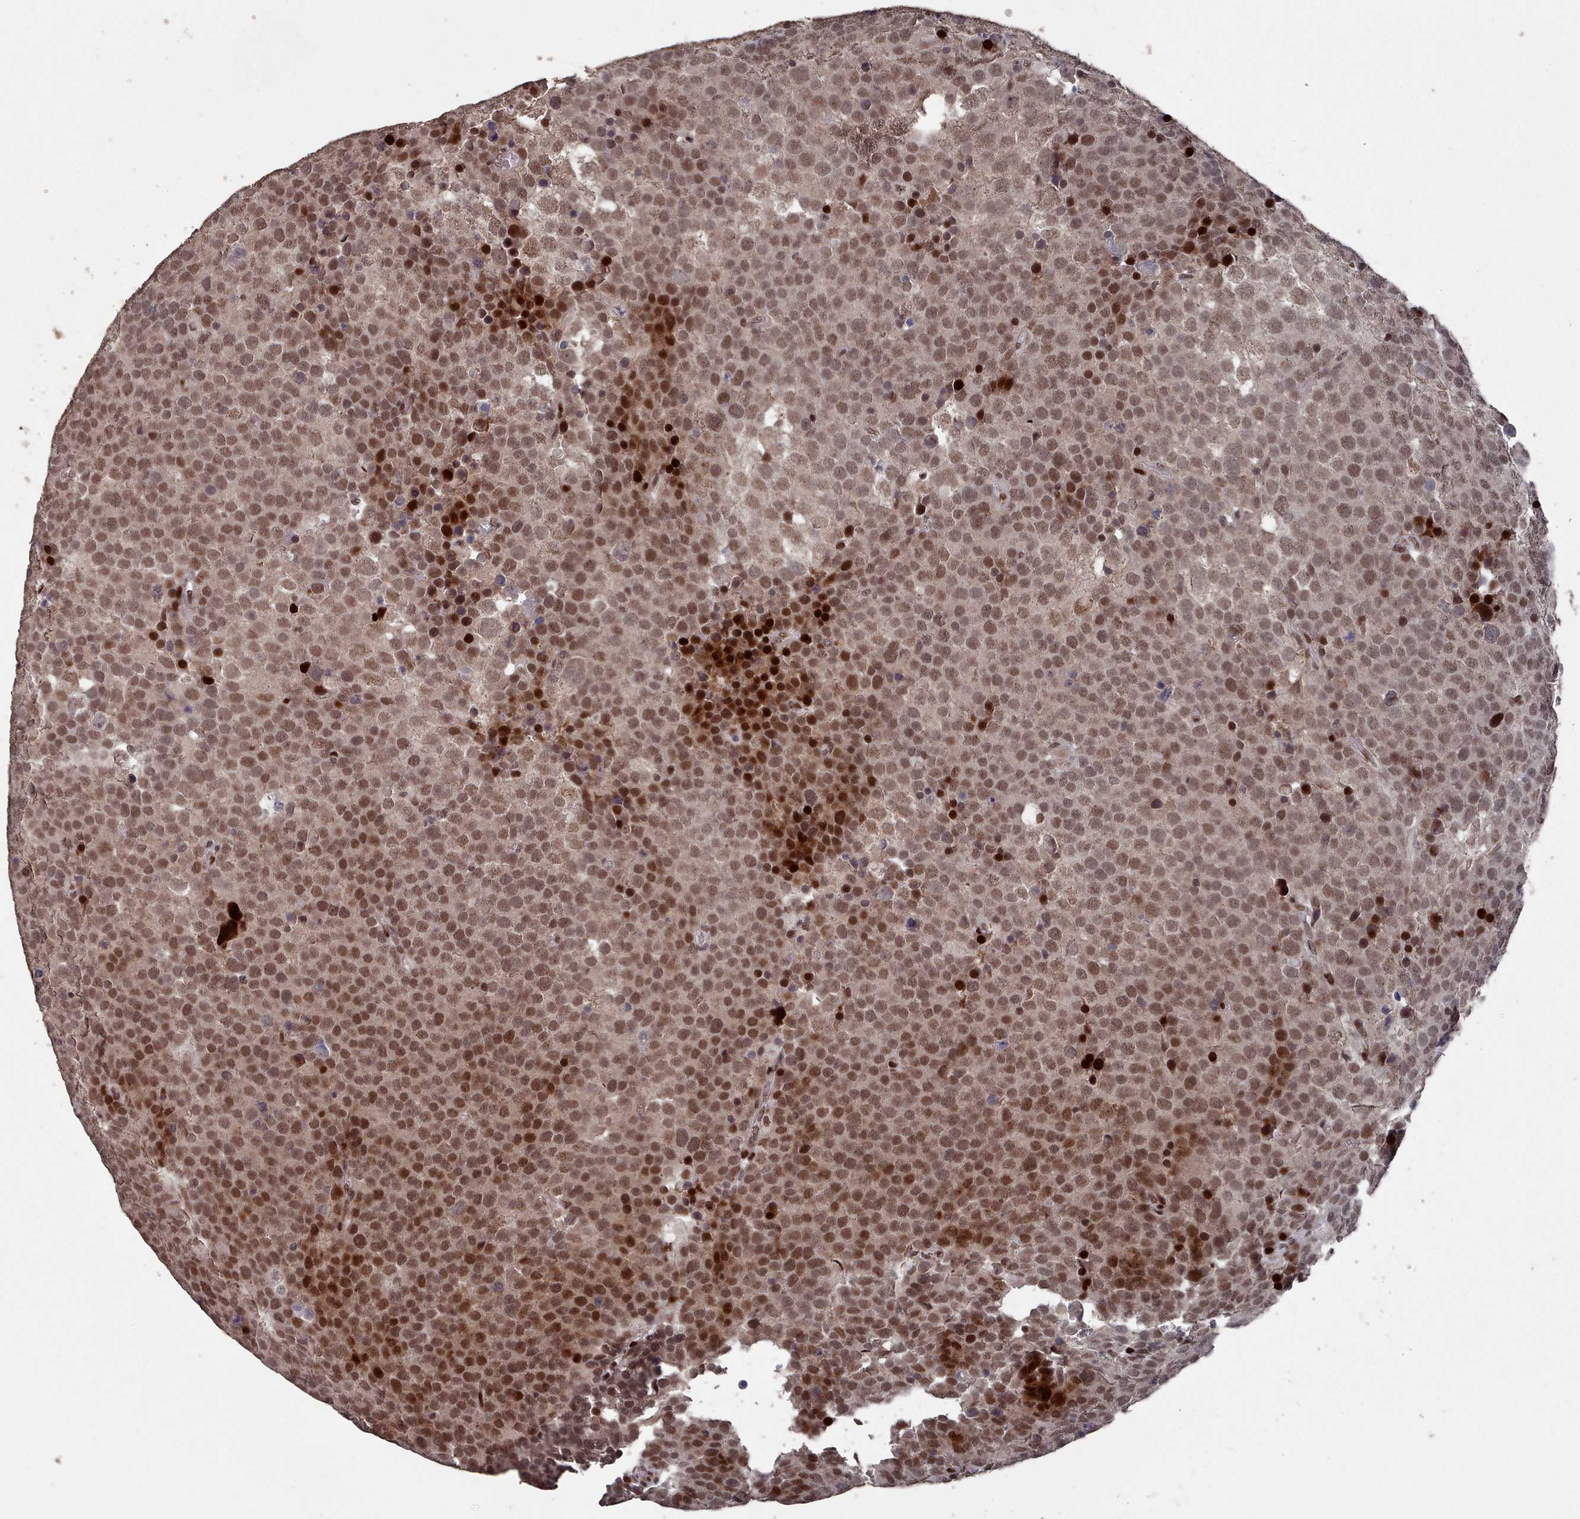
{"staining": {"intensity": "moderate", "quantity": ">75%", "location": "nuclear"}, "tissue": "testis cancer", "cell_type": "Tumor cells", "image_type": "cancer", "snomed": [{"axis": "morphology", "description": "Seminoma, NOS"}, {"axis": "topography", "description": "Testis"}], "caption": "High-magnification brightfield microscopy of testis seminoma stained with DAB (3,3'-diaminobenzidine) (brown) and counterstained with hematoxylin (blue). tumor cells exhibit moderate nuclear positivity is identified in about>75% of cells.", "gene": "PNRC2", "patient": {"sex": "male", "age": 71}}